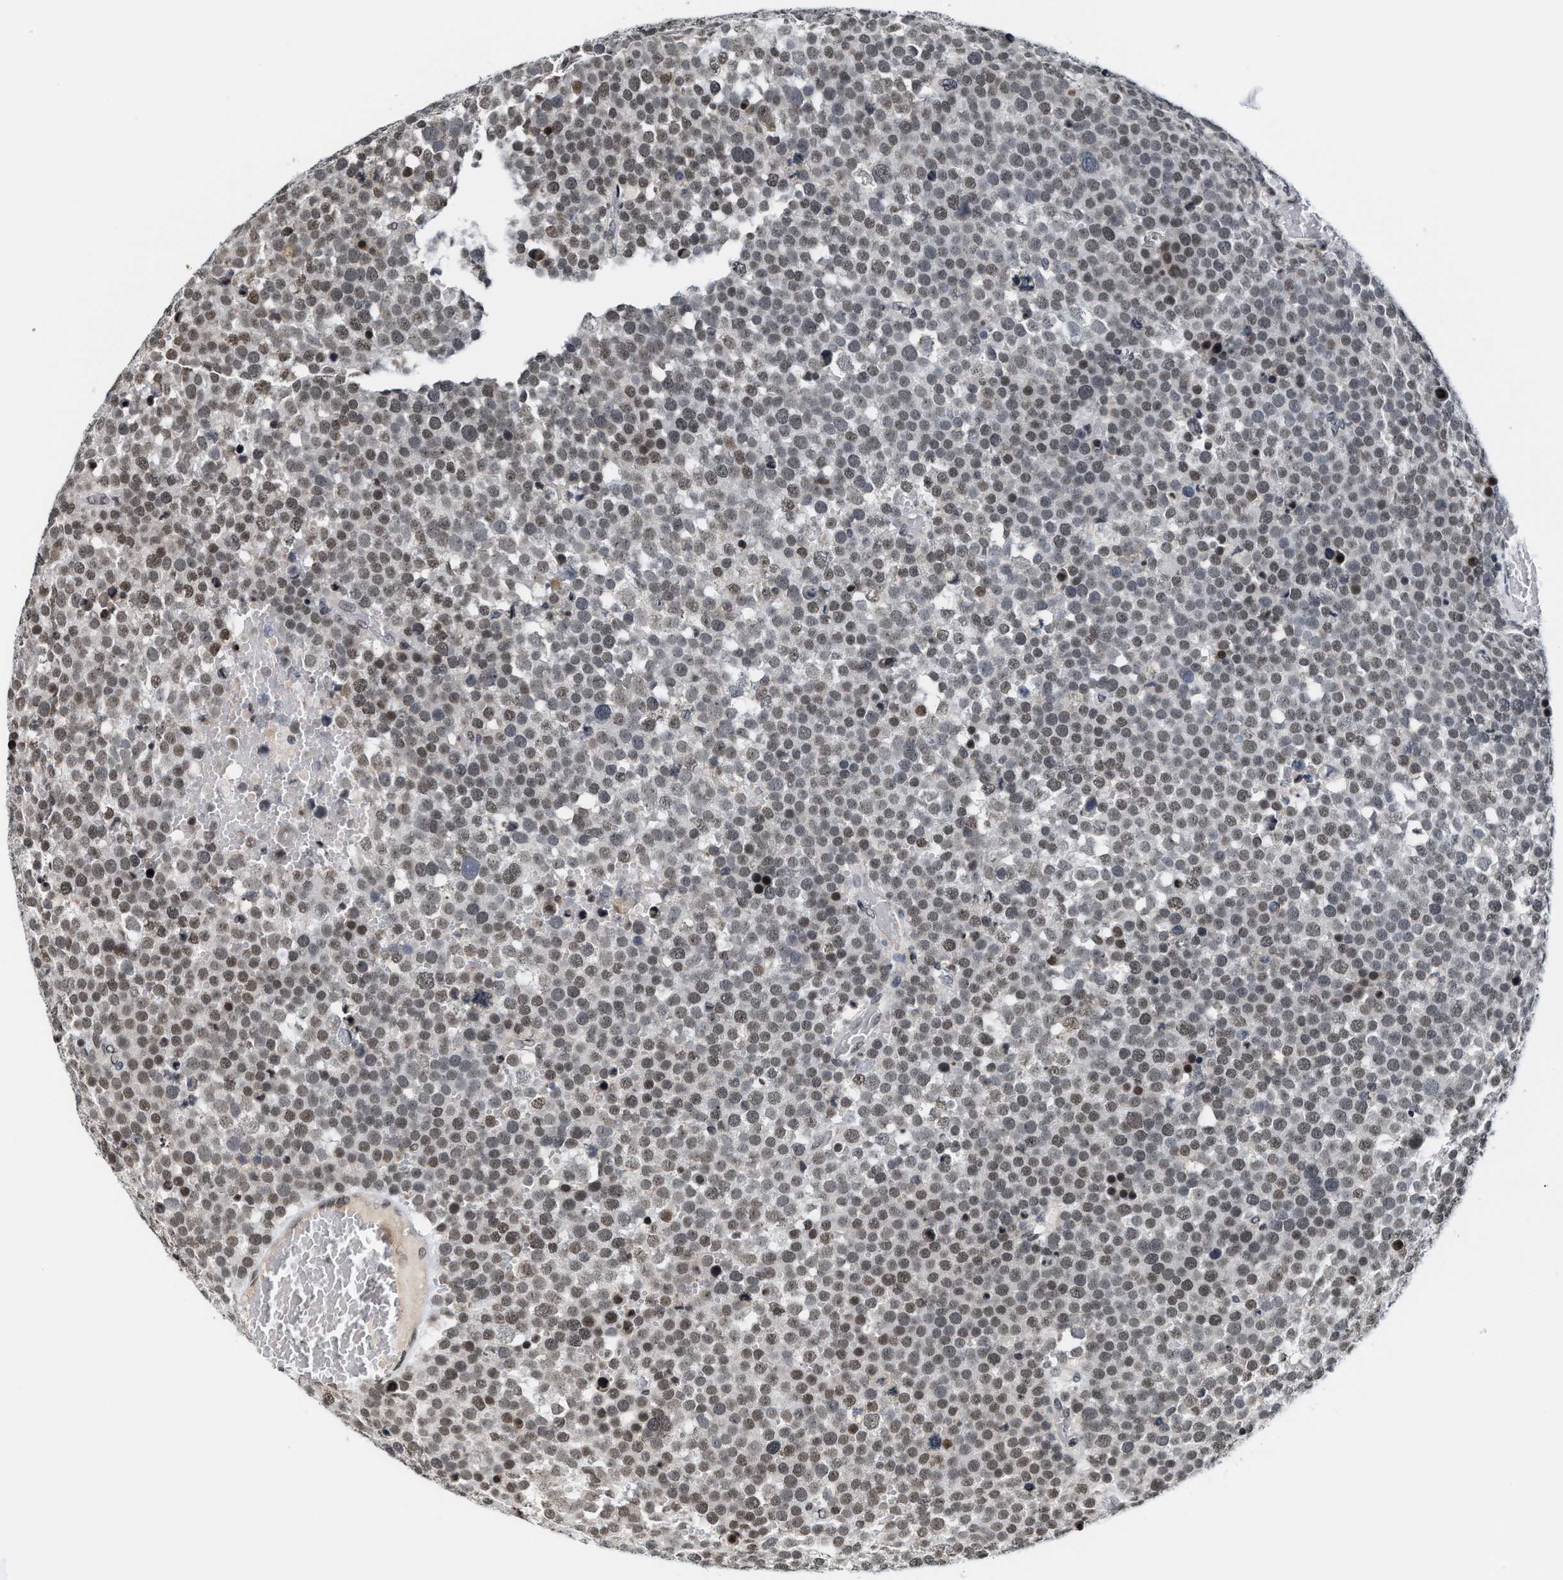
{"staining": {"intensity": "moderate", "quantity": ">75%", "location": "nuclear"}, "tissue": "testis cancer", "cell_type": "Tumor cells", "image_type": "cancer", "snomed": [{"axis": "morphology", "description": "Seminoma, NOS"}, {"axis": "topography", "description": "Testis"}], "caption": "The image displays staining of testis seminoma, revealing moderate nuclear protein positivity (brown color) within tumor cells. The protein is shown in brown color, while the nuclei are stained blue.", "gene": "ANKRD6", "patient": {"sex": "male", "age": 71}}